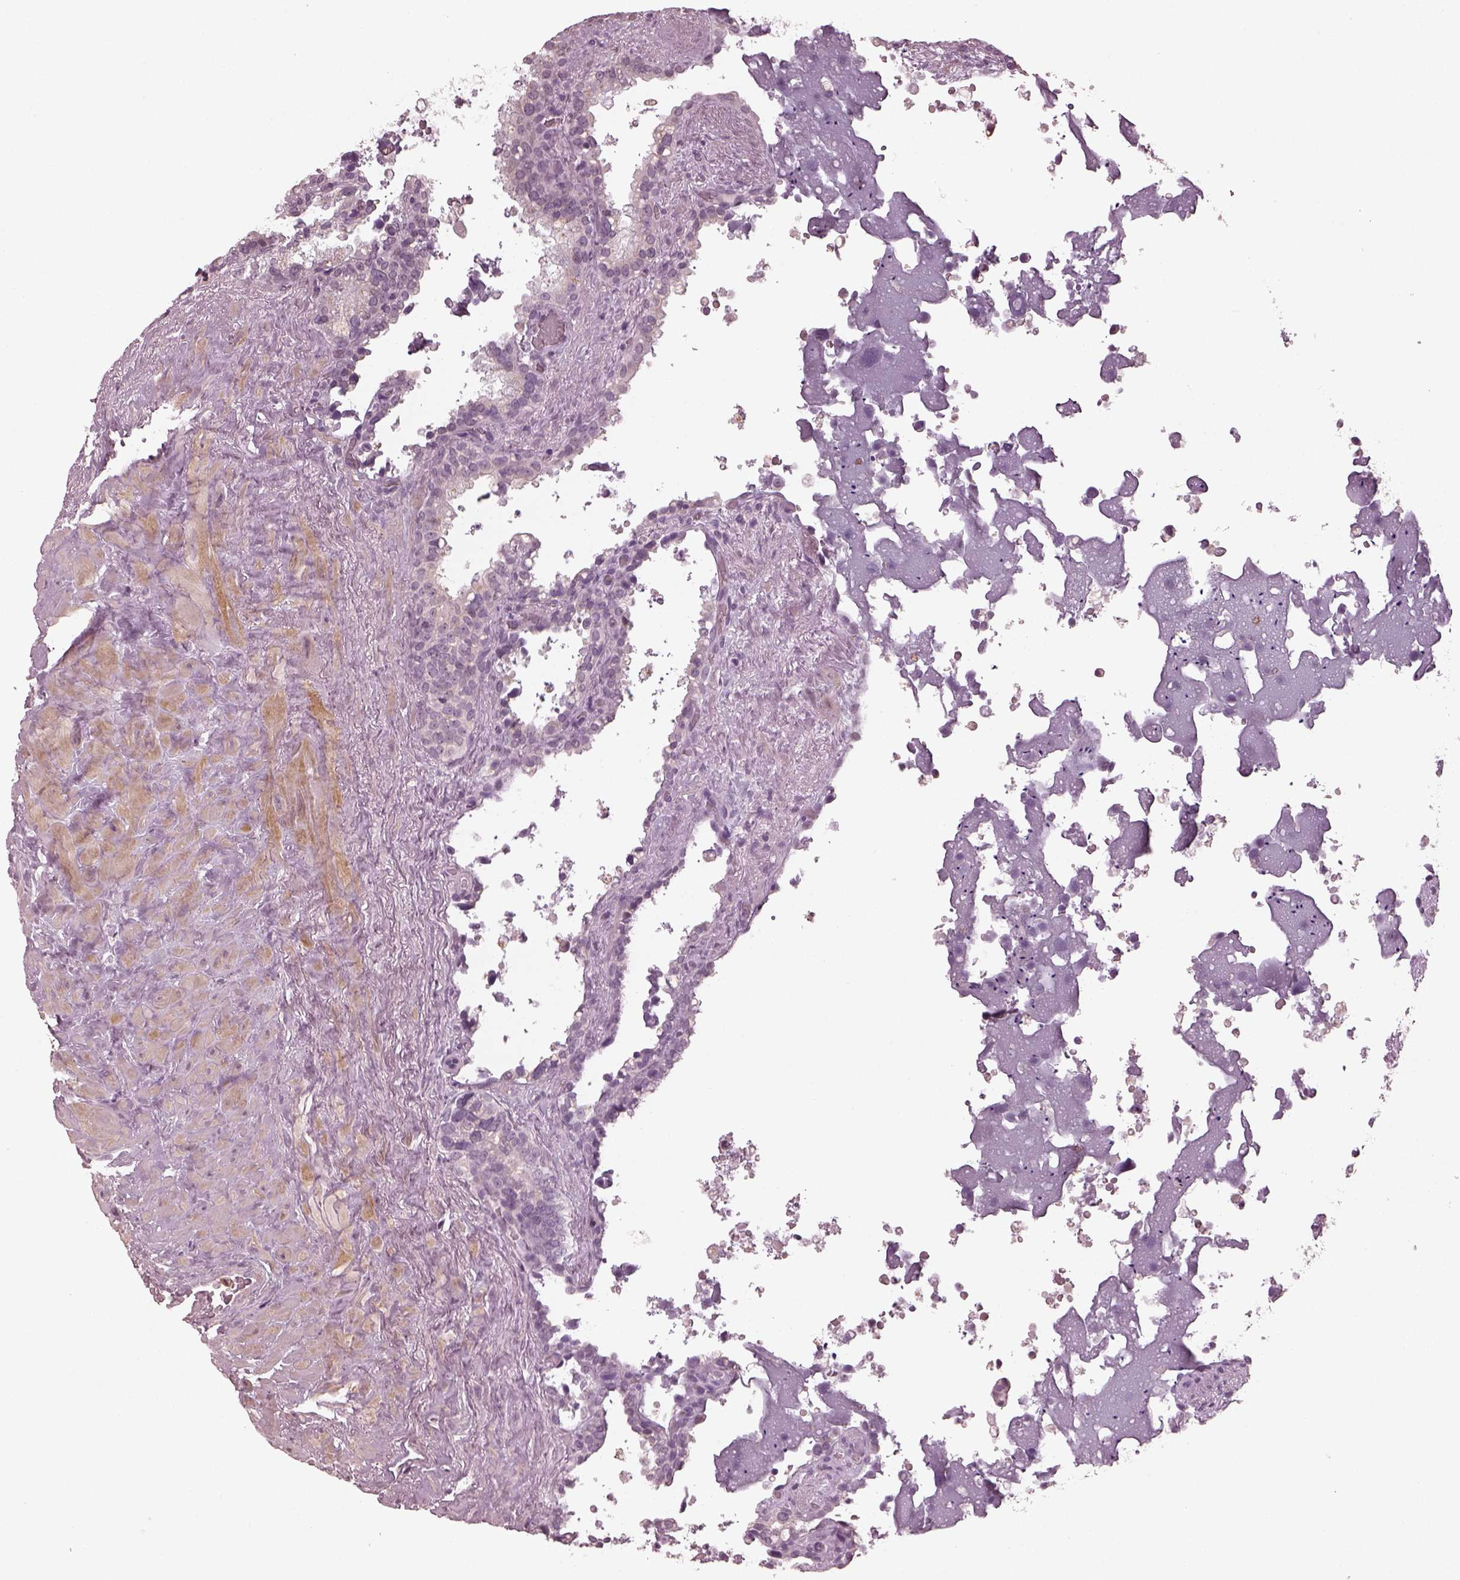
{"staining": {"intensity": "negative", "quantity": "none", "location": "none"}, "tissue": "seminal vesicle", "cell_type": "Glandular cells", "image_type": "normal", "snomed": [{"axis": "morphology", "description": "Normal tissue, NOS"}, {"axis": "topography", "description": "Seminal veicle"}], "caption": "Immunohistochemical staining of benign seminal vesicle displays no significant positivity in glandular cells.", "gene": "CCDC170", "patient": {"sex": "male", "age": 71}}